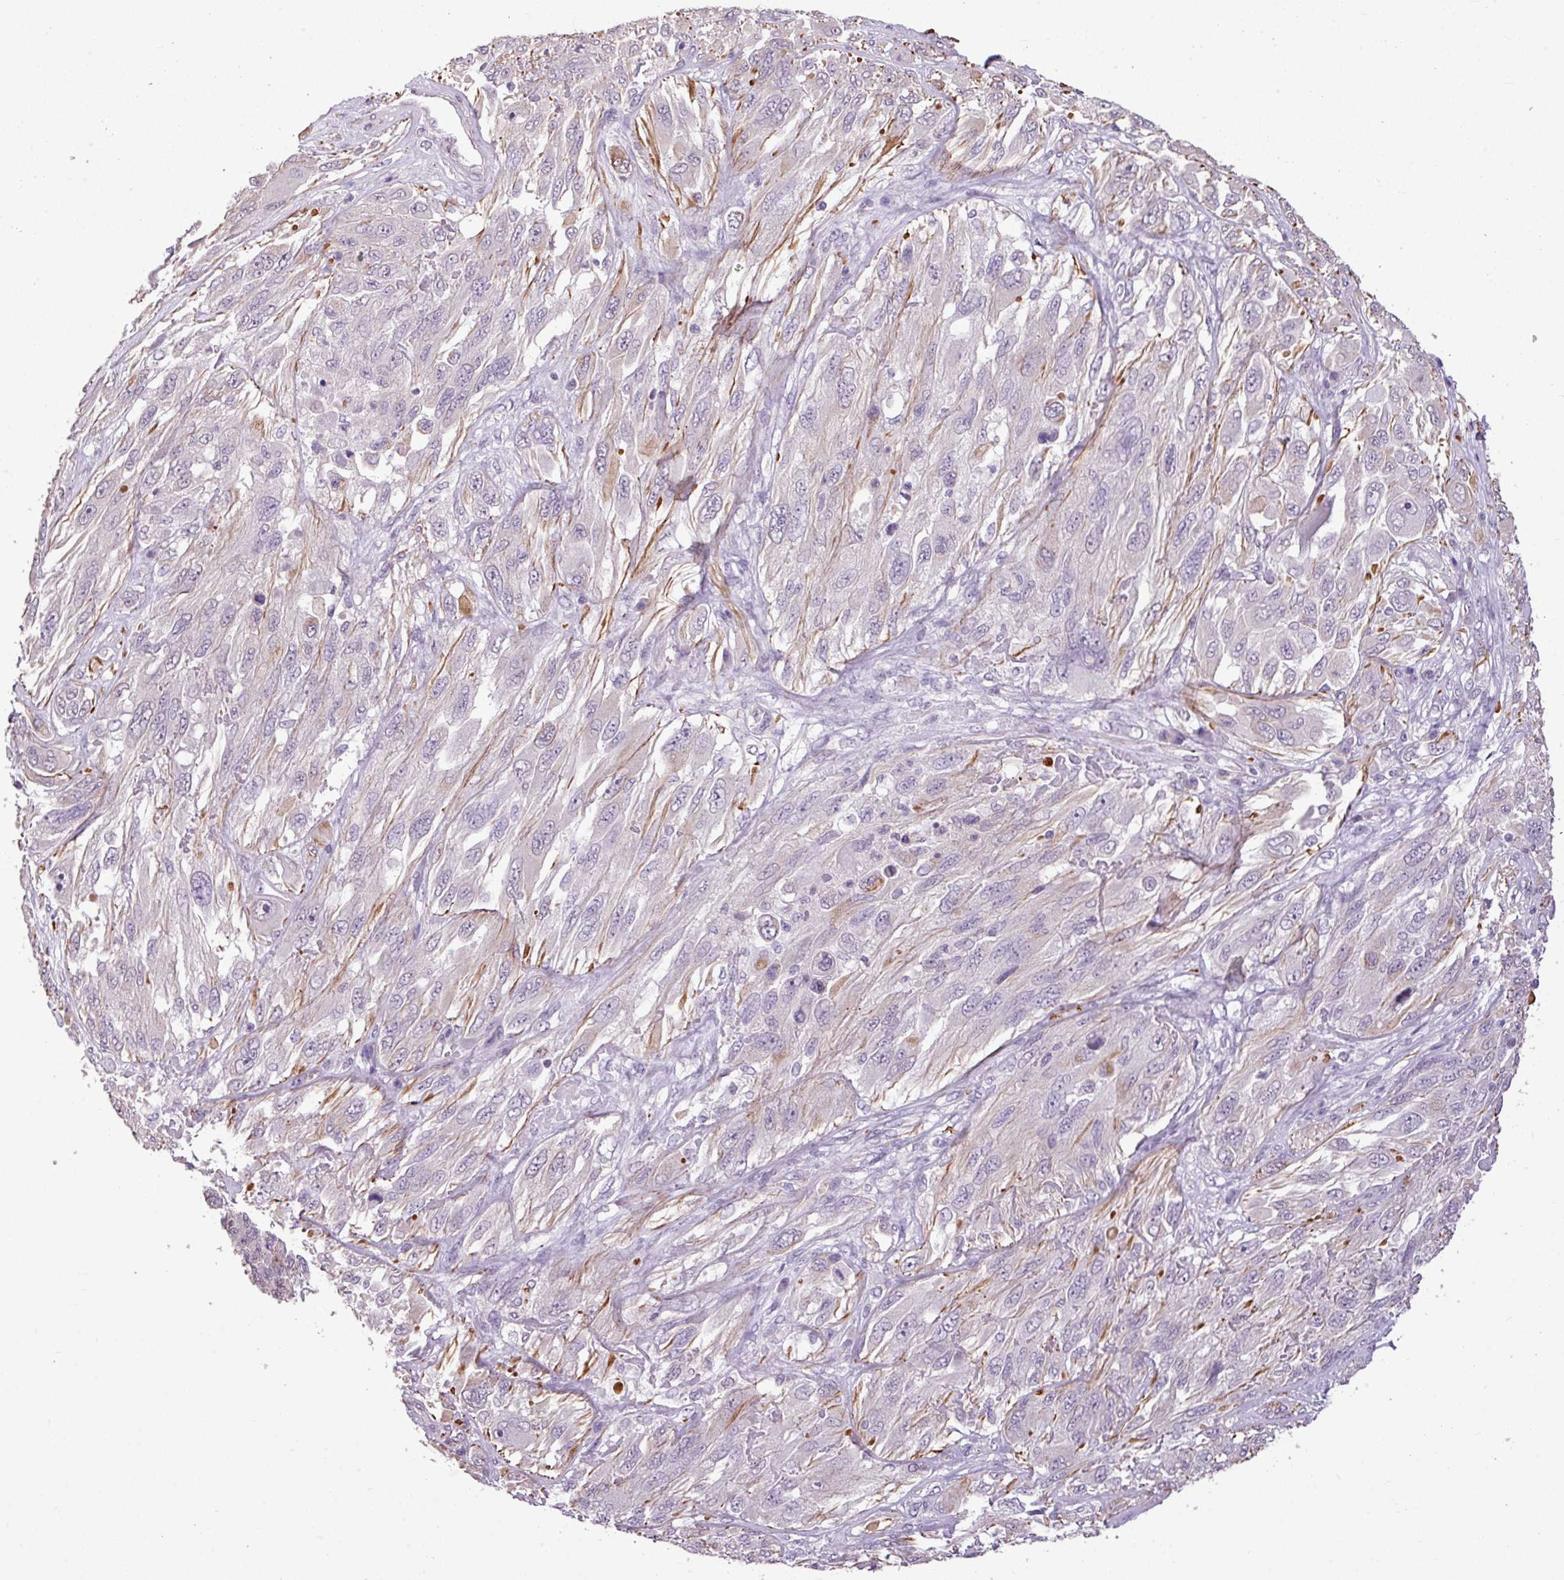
{"staining": {"intensity": "negative", "quantity": "none", "location": "none"}, "tissue": "melanoma", "cell_type": "Tumor cells", "image_type": "cancer", "snomed": [{"axis": "morphology", "description": "Malignant melanoma, NOS"}, {"axis": "topography", "description": "Skin"}], "caption": "Tumor cells show no significant staining in malignant melanoma. (DAB immunohistochemistry with hematoxylin counter stain).", "gene": "ALDH2", "patient": {"sex": "female", "age": 91}}